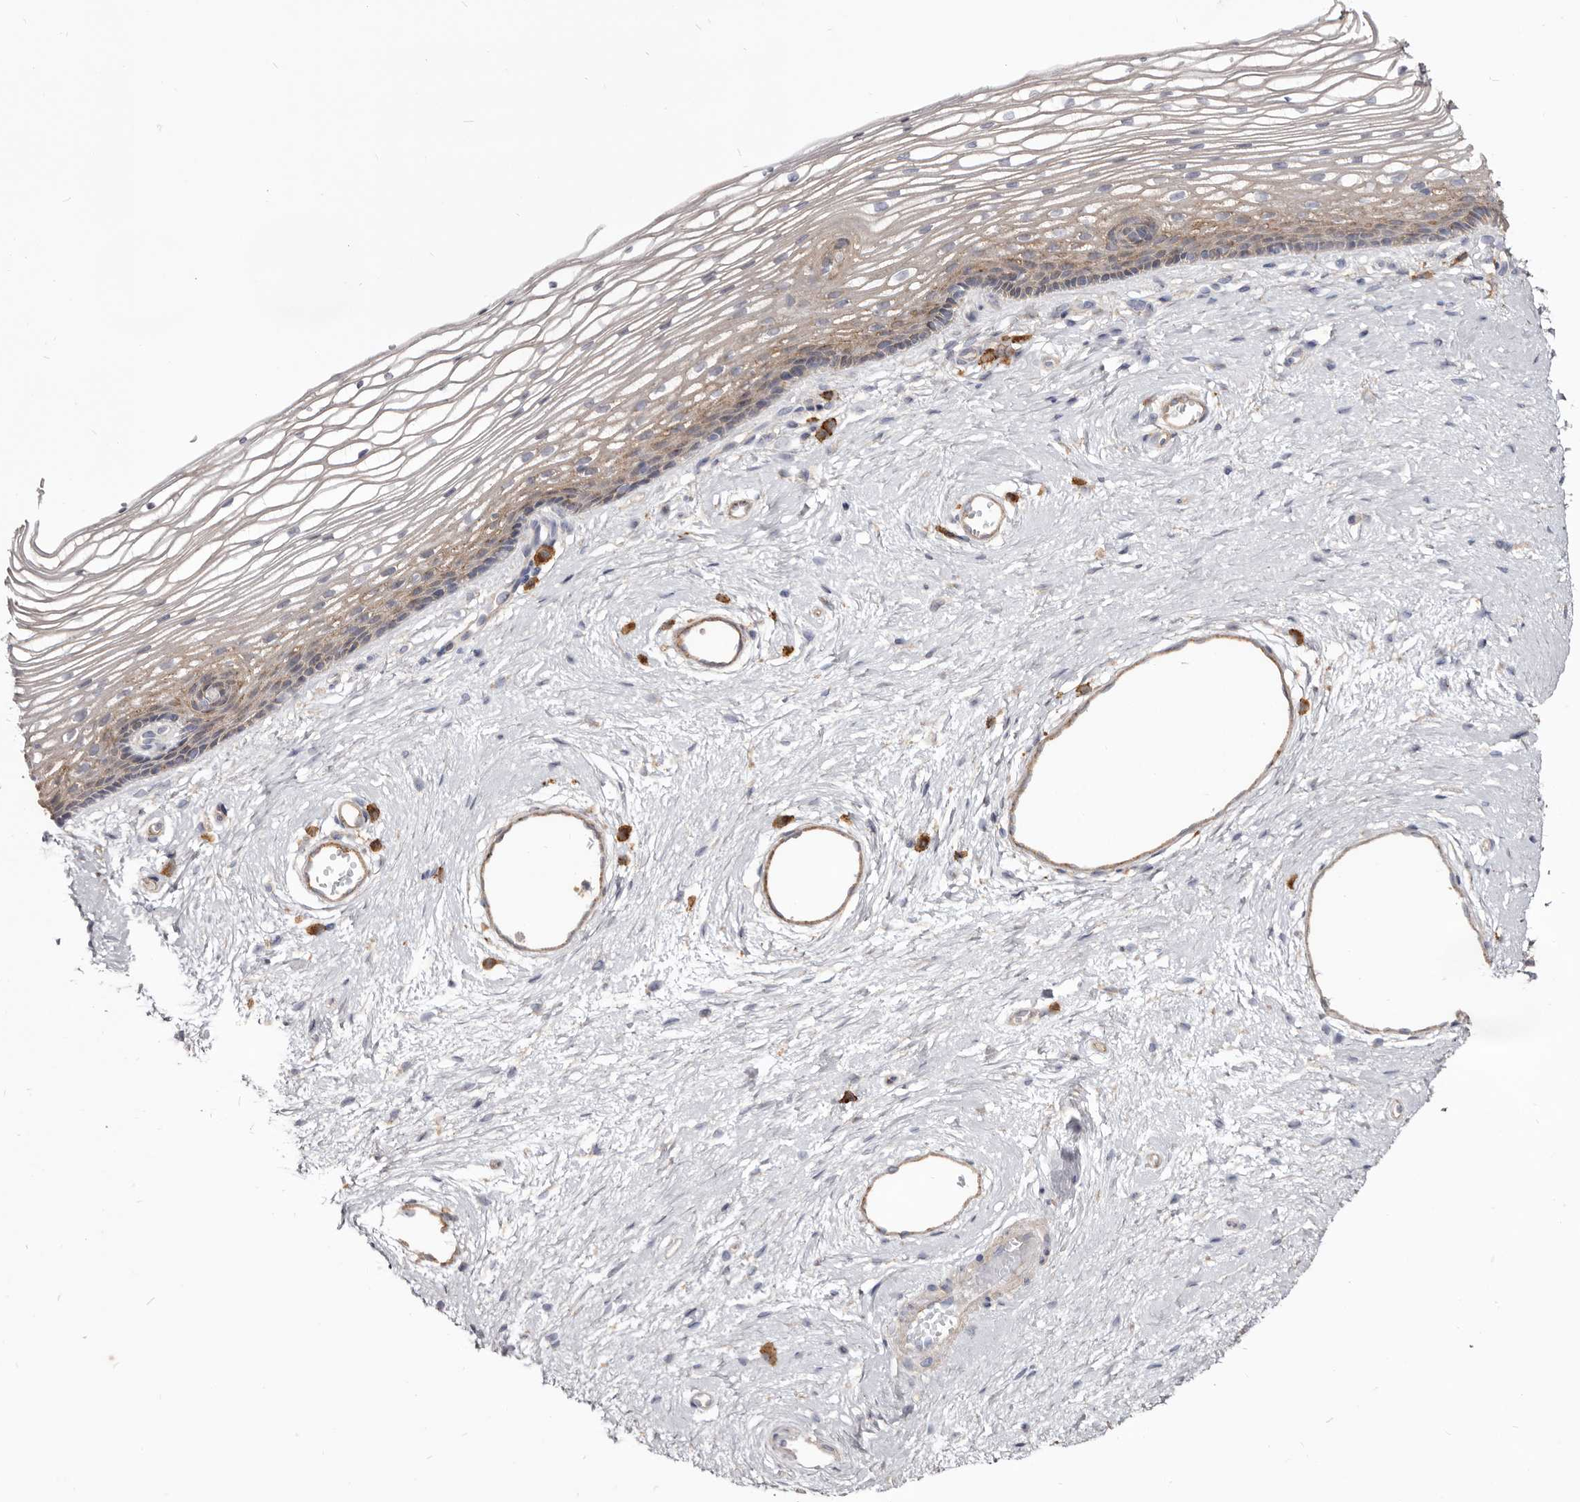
{"staining": {"intensity": "weak", "quantity": "25%-75%", "location": "cytoplasmic/membranous"}, "tissue": "vagina", "cell_type": "Squamous epithelial cells", "image_type": "normal", "snomed": [{"axis": "morphology", "description": "Normal tissue, NOS"}, {"axis": "topography", "description": "Vagina"}], "caption": "Squamous epithelial cells exhibit low levels of weak cytoplasmic/membranous expression in approximately 25%-75% of cells in normal vagina. The staining was performed using DAB to visualize the protein expression in brown, while the nuclei were stained in blue with hematoxylin (Magnification: 20x).", "gene": "TPD52", "patient": {"sex": "female", "age": 46}}